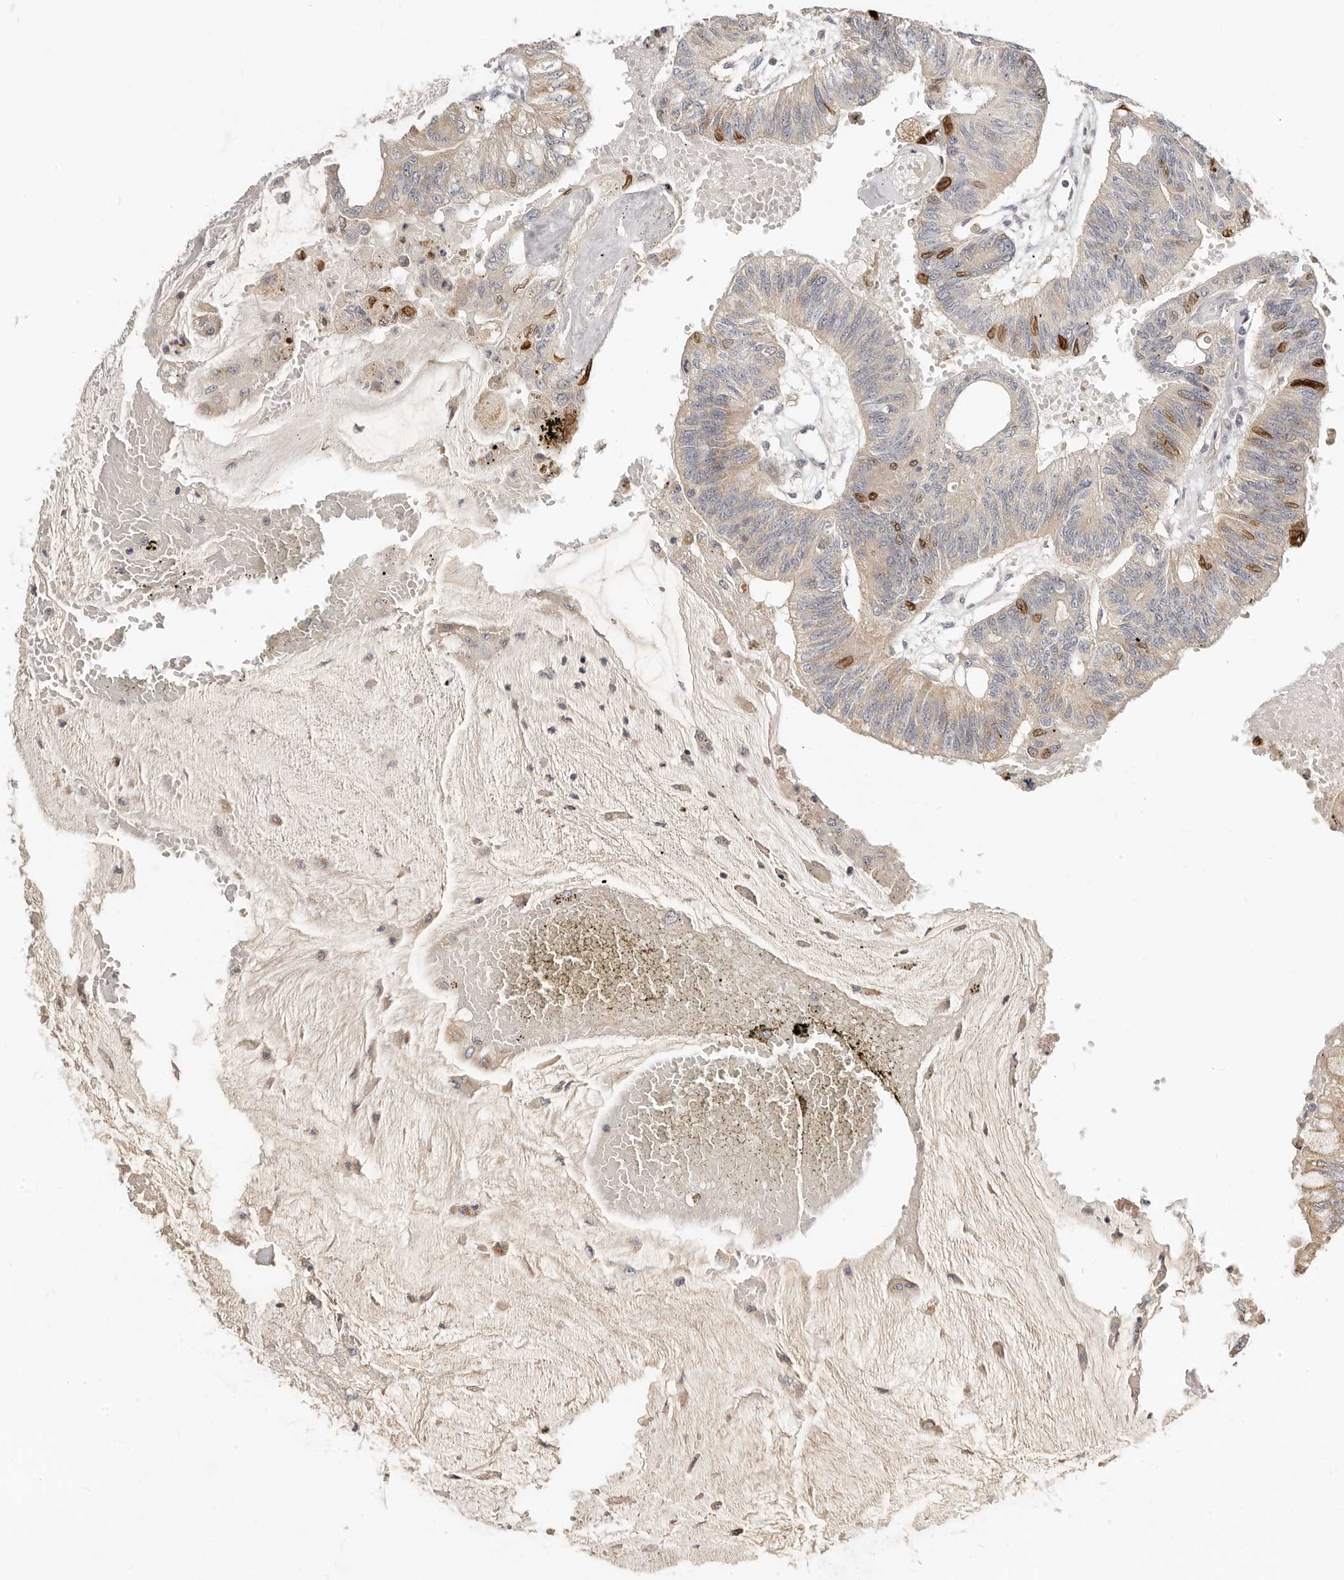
{"staining": {"intensity": "weak", "quantity": "25%-75%", "location": "cytoplasmic/membranous"}, "tissue": "colorectal cancer", "cell_type": "Tumor cells", "image_type": "cancer", "snomed": [{"axis": "morphology", "description": "Adenoma, NOS"}, {"axis": "morphology", "description": "Adenocarcinoma, NOS"}, {"axis": "topography", "description": "Colon"}], "caption": "A micrograph of colorectal cancer (adenocarcinoma) stained for a protein reveals weak cytoplasmic/membranous brown staining in tumor cells.", "gene": "MICALL2", "patient": {"sex": "male", "age": 79}}